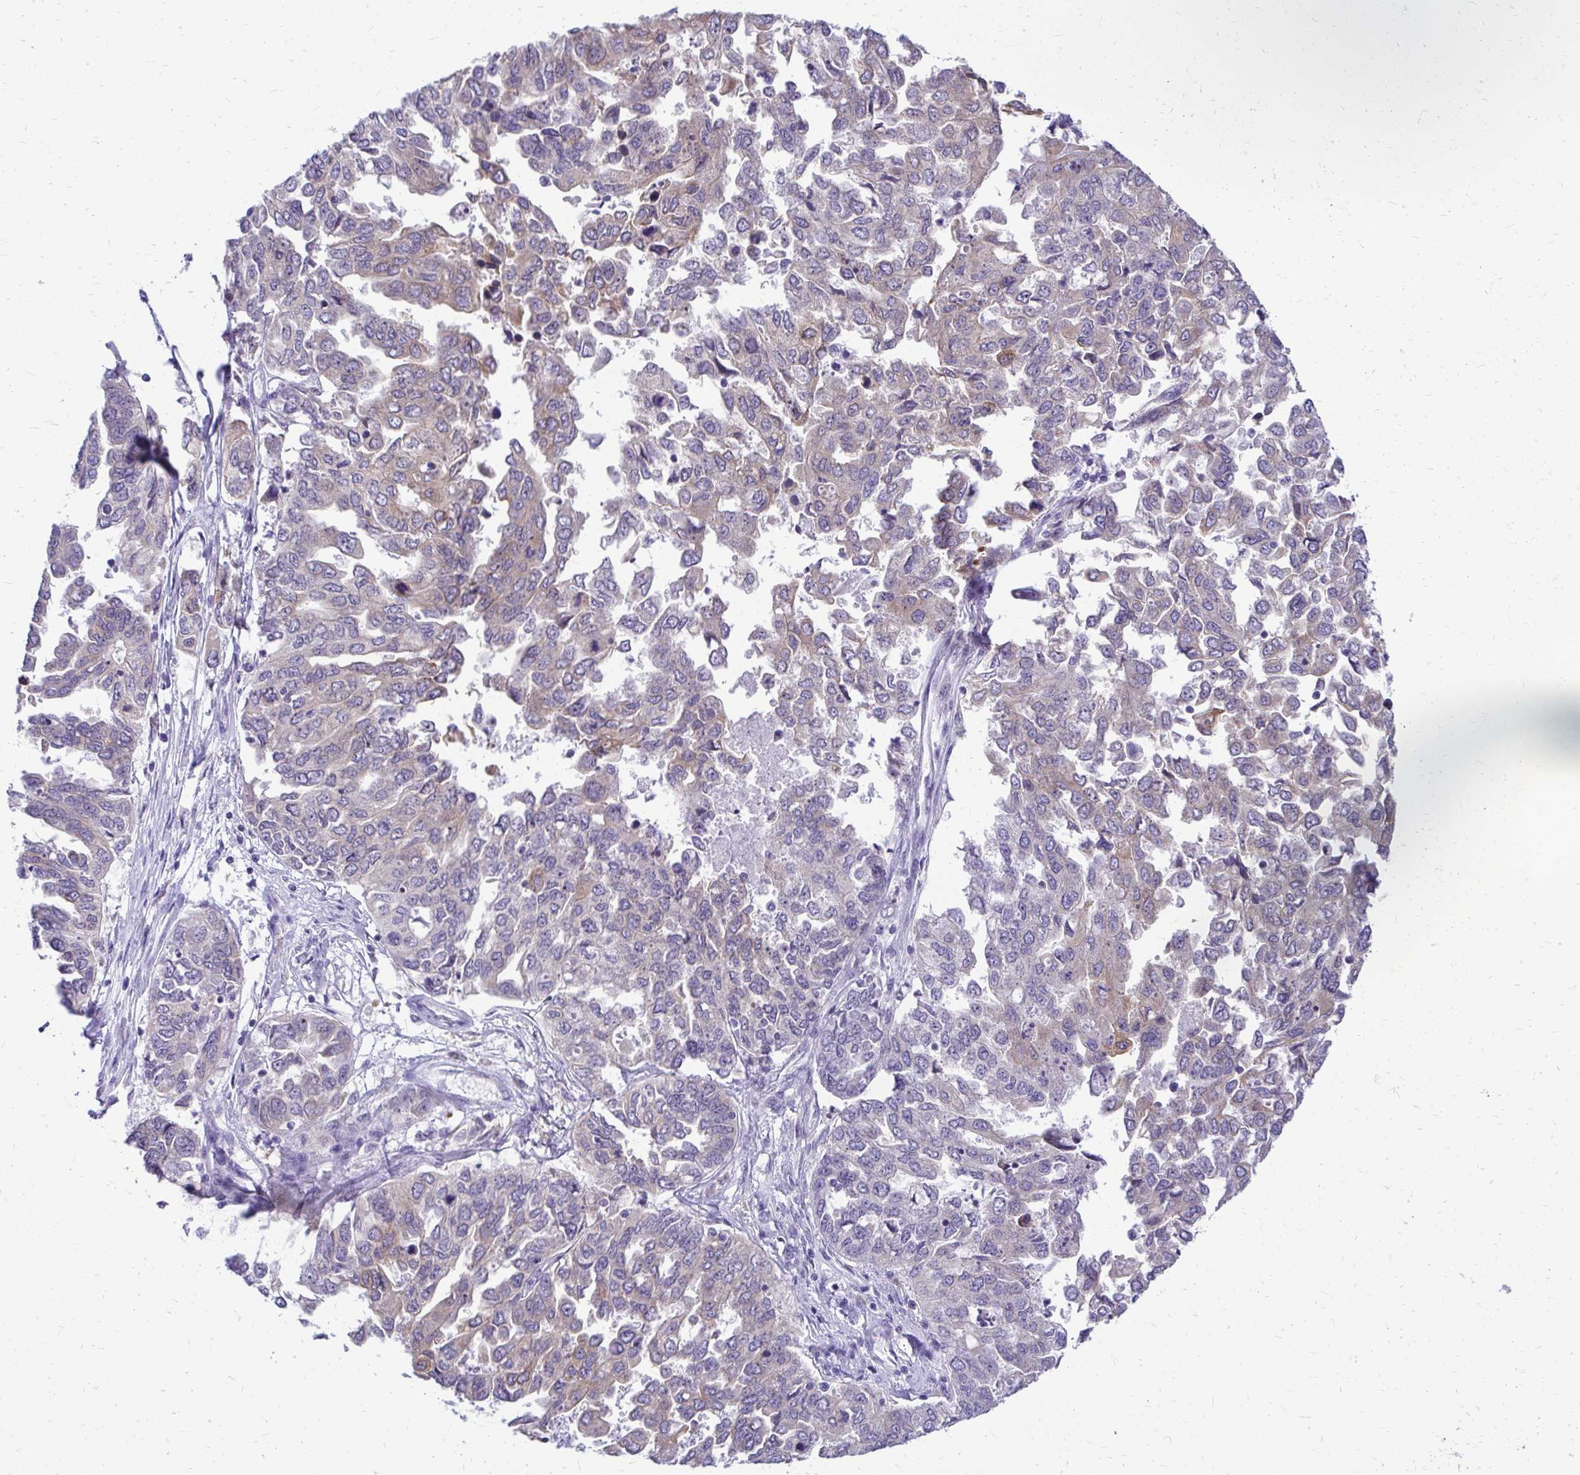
{"staining": {"intensity": "weak", "quantity": "<25%", "location": "cytoplasmic/membranous"}, "tissue": "ovarian cancer", "cell_type": "Tumor cells", "image_type": "cancer", "snomed": [{"axis": "morphology", "description": "Cystadenocarcinoma, serous, NOS"}, {"axis": "topography", "description": "Ovary"}], "caption": "The immunohistochemistry (IHC) photomicrograph has no significant positivity in tumor cells of serous cystadenocarcinoma (ovarian) tissue.", "gene": "NIFK", "patient": {"sex": "female", "age": 53}}